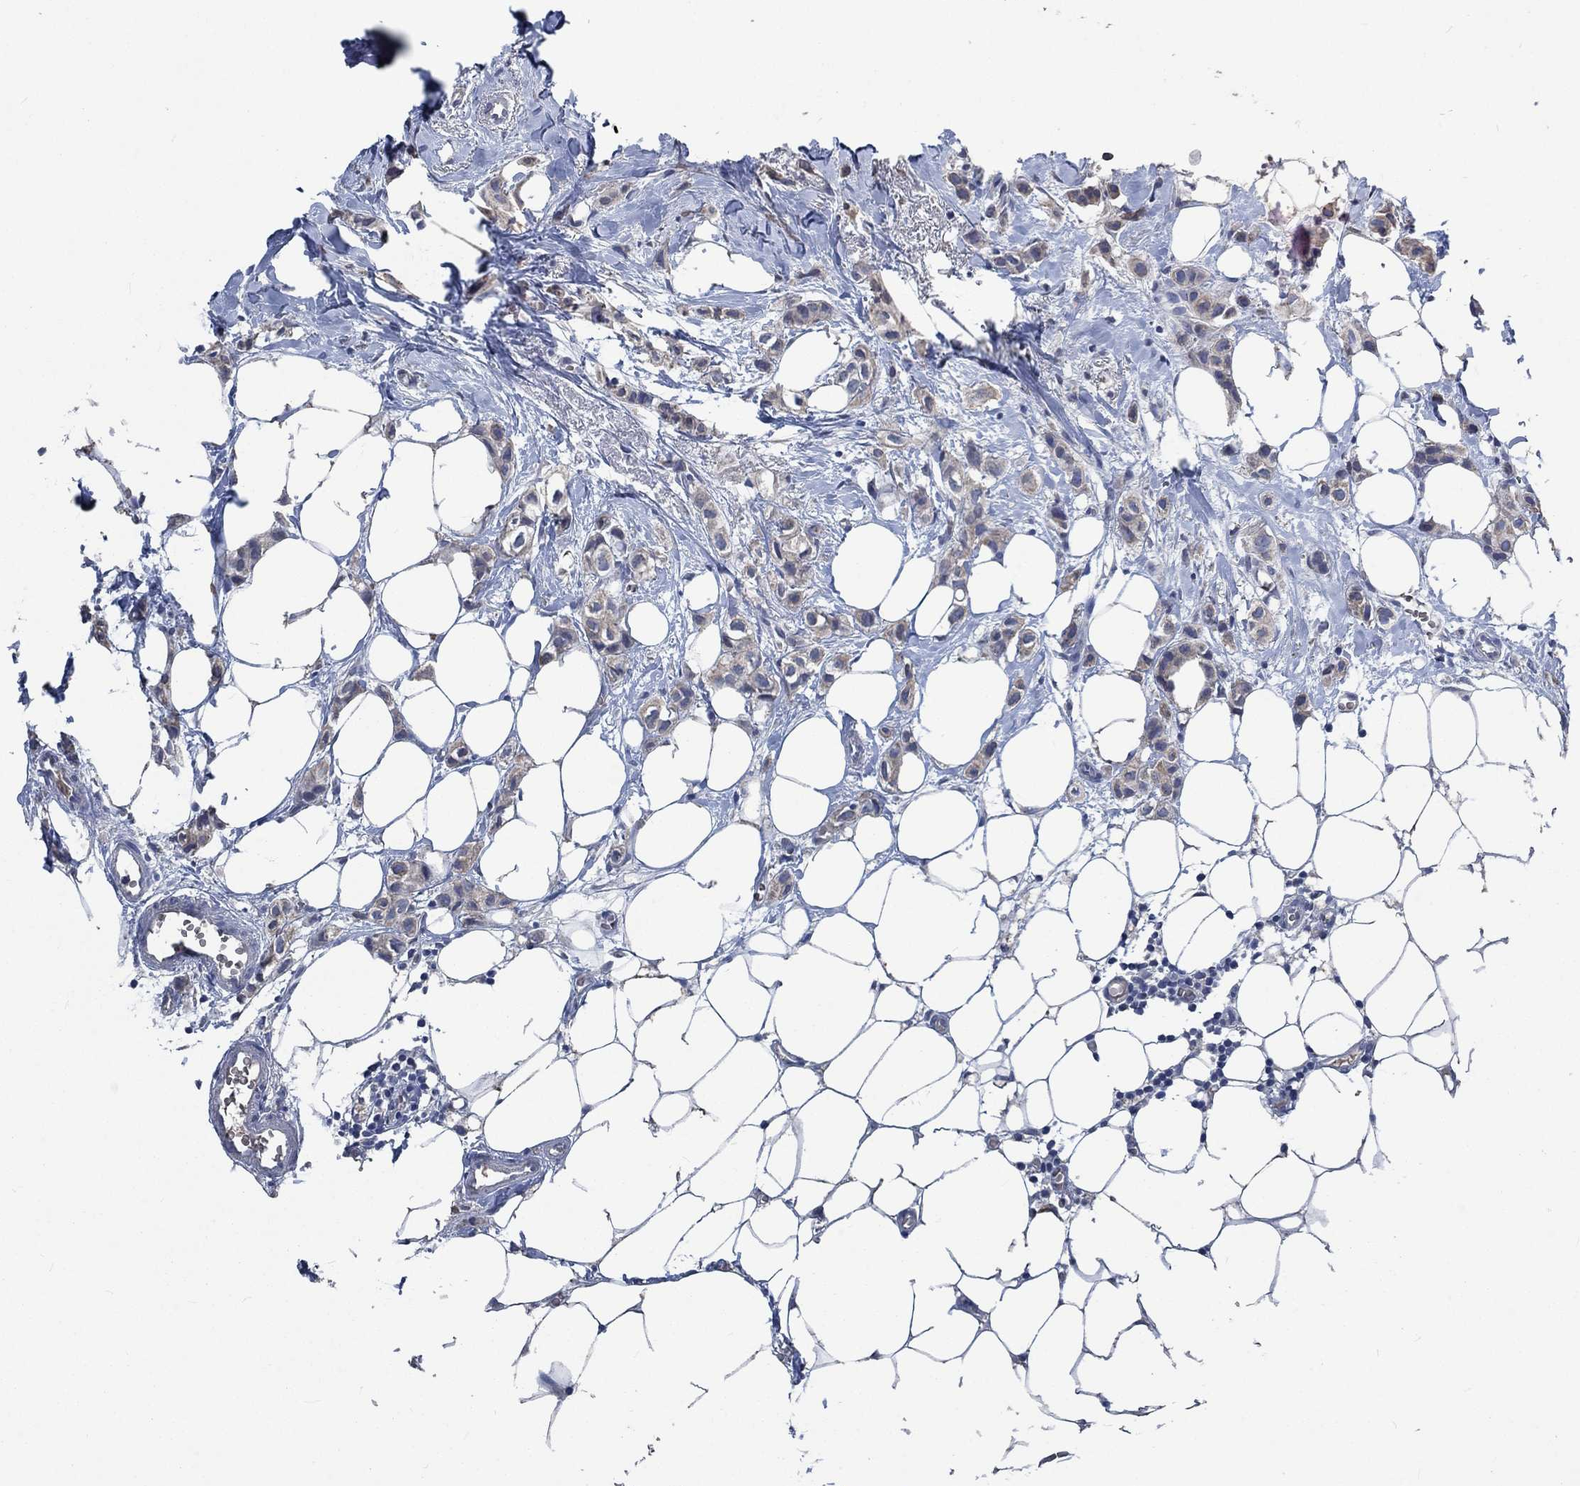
{"staining": {"intensity": "negative", "quantity": "none", "location": "none"}, "tissue": "breast cancer", "cell_type": "Tumor cells", "image_type": "cancer", "snomed": [{"axis": "morphology", "description": "Duct carcinoma"}, {"axis": "topography", "description": "Breast"}], "caption": "A high-resolution micrograph shows immunohistochemistry staining of infiltrating ductal carcinoma (breast), which exhibits no significant positivity in tumor cells. (DAB IHC visualized using brightfield microscopy, high magnification).", "gene": "OBSCN", "patient": {"sex": "female", "age": 85}}